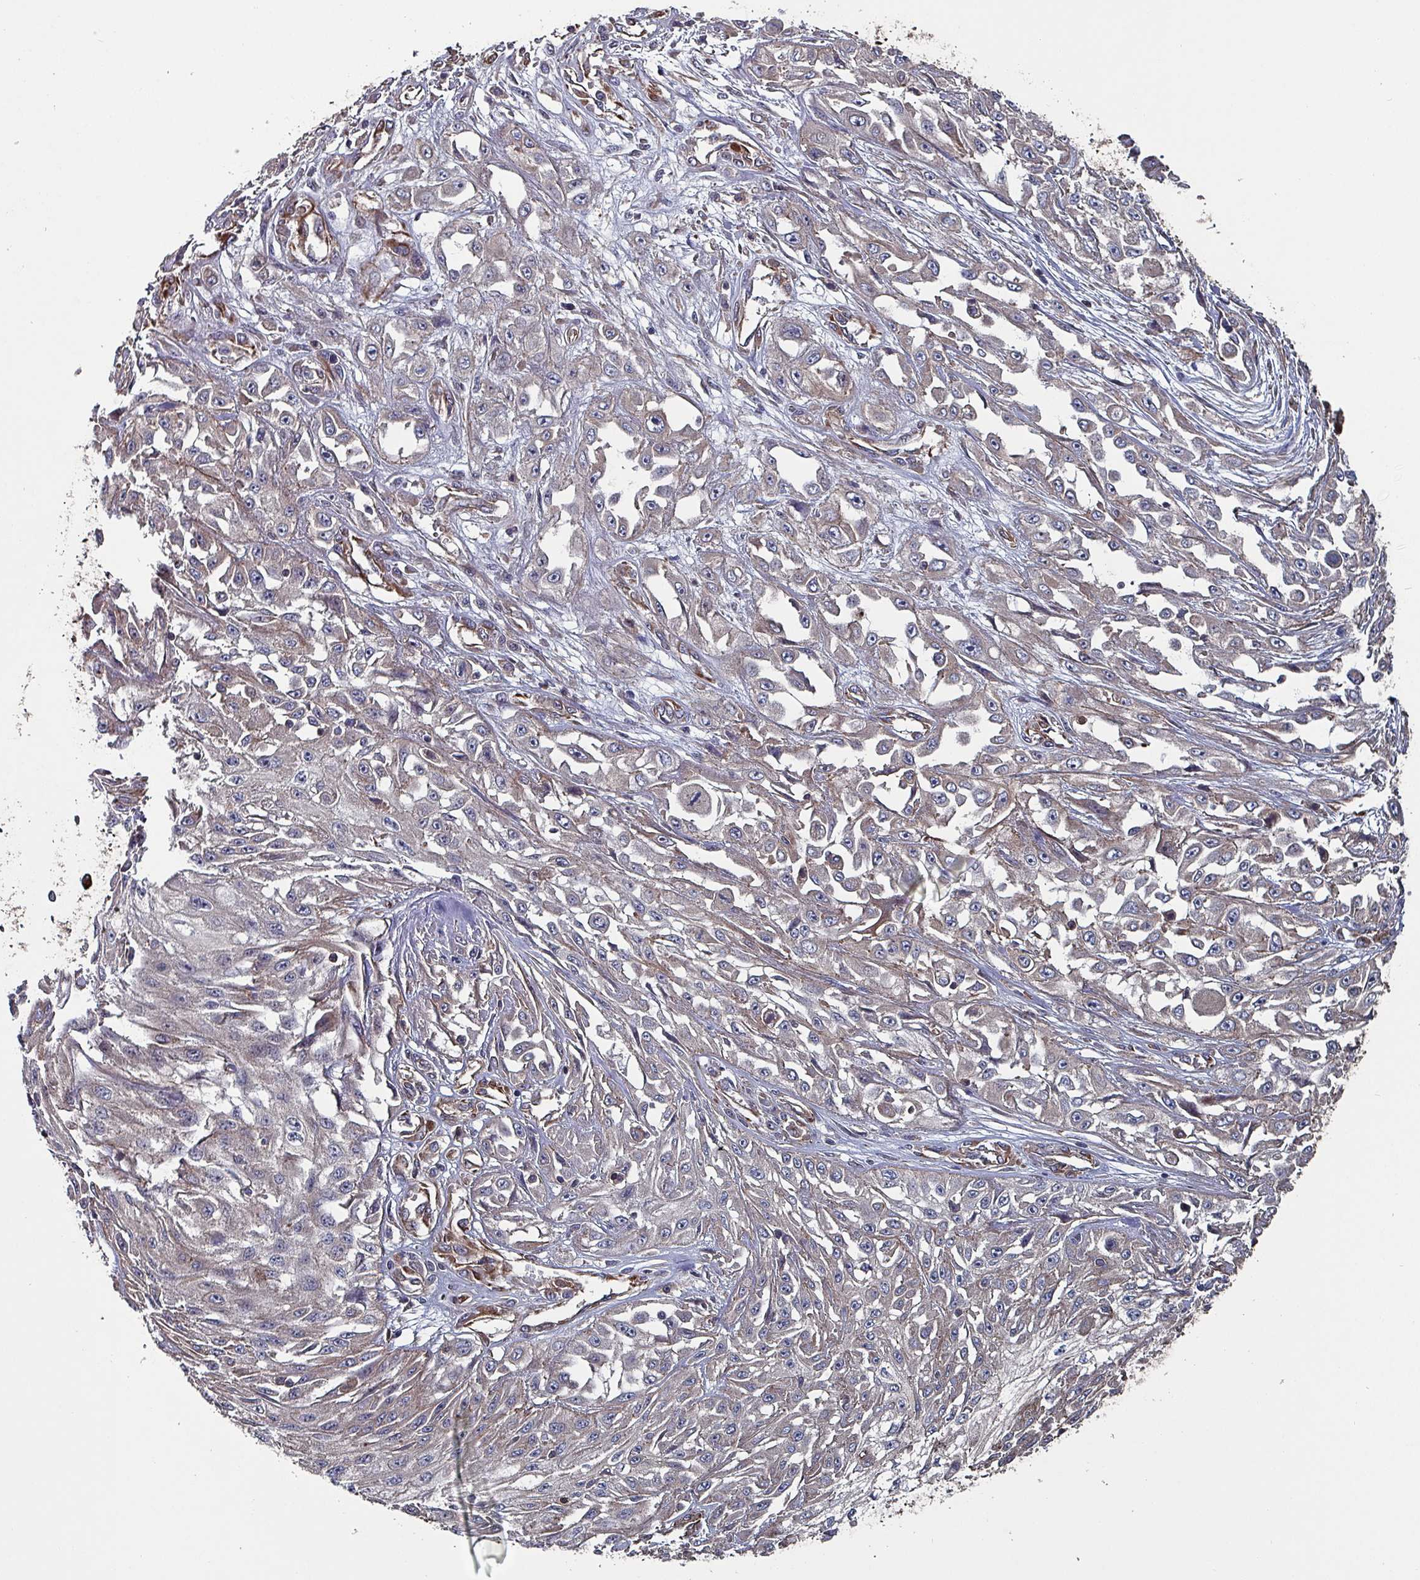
{"staining": {"intensity": "negative", "quantity": "none", "location": "none"}, "tissue": "skin cancer", "cell_type": "Tumor cells", "image_type": "cancer", "snomed": [{"axis": "morphology", "description": "Squamous cell carcinoma, NOS"}, {"axis": "morphology", "description": "Squamous cell carcinoma, metastatic, NOS"}, {"axis": "topography", "description": "Skin"}, {"axis": "topography", "description": "Lymph node"}], "caption": "High power microscopy micrograph of an immunohistochemistry histopathology image of metastatic squamous cell carcinoma (skin), revealing no significant expression in tumor cells.", "gene": "ANO10", "patient": {"sex": "male", "age": 75}}